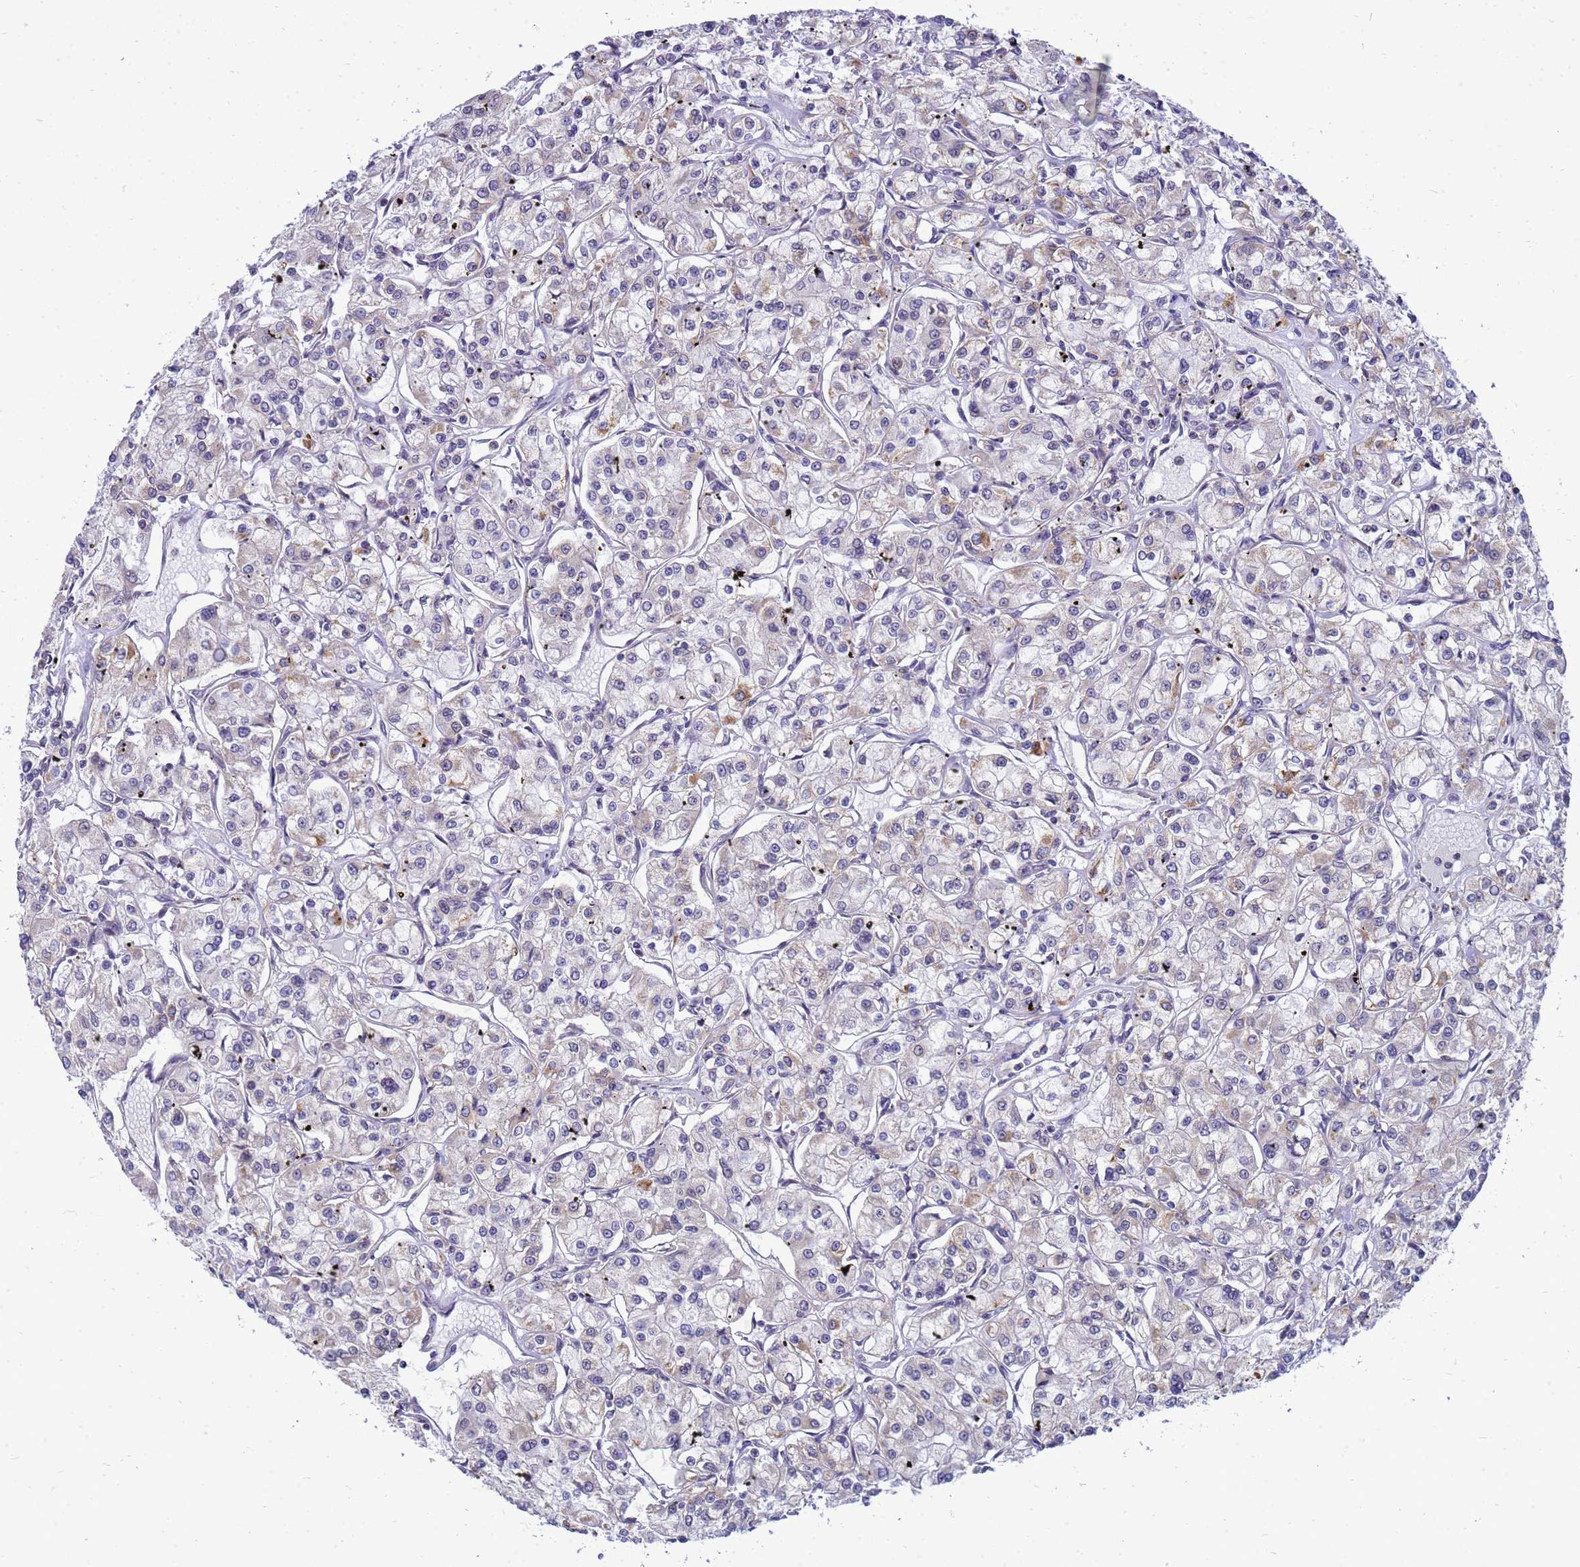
{"staining": {"intensity": "negative", "quantity": "none", "location": "none"}, "tissue": "renal cancer", "cell_type": "Tumor cells", "image_type": "cancer", "snomed": [{"axis": "morphology", "description": "Adenocarcinoma, NOS"}, {"axis": "topography", "description": "Kidney"}], "caption": "High power microscopy micrograph of an immunohistochemistry photomicrograph of renal adenocarcinoma, revealing no significant positivity in tumor cells. Nuclei are stained in blue.", "gene": "C12orf43", "patient": {"sex": "female", "age": 59}}